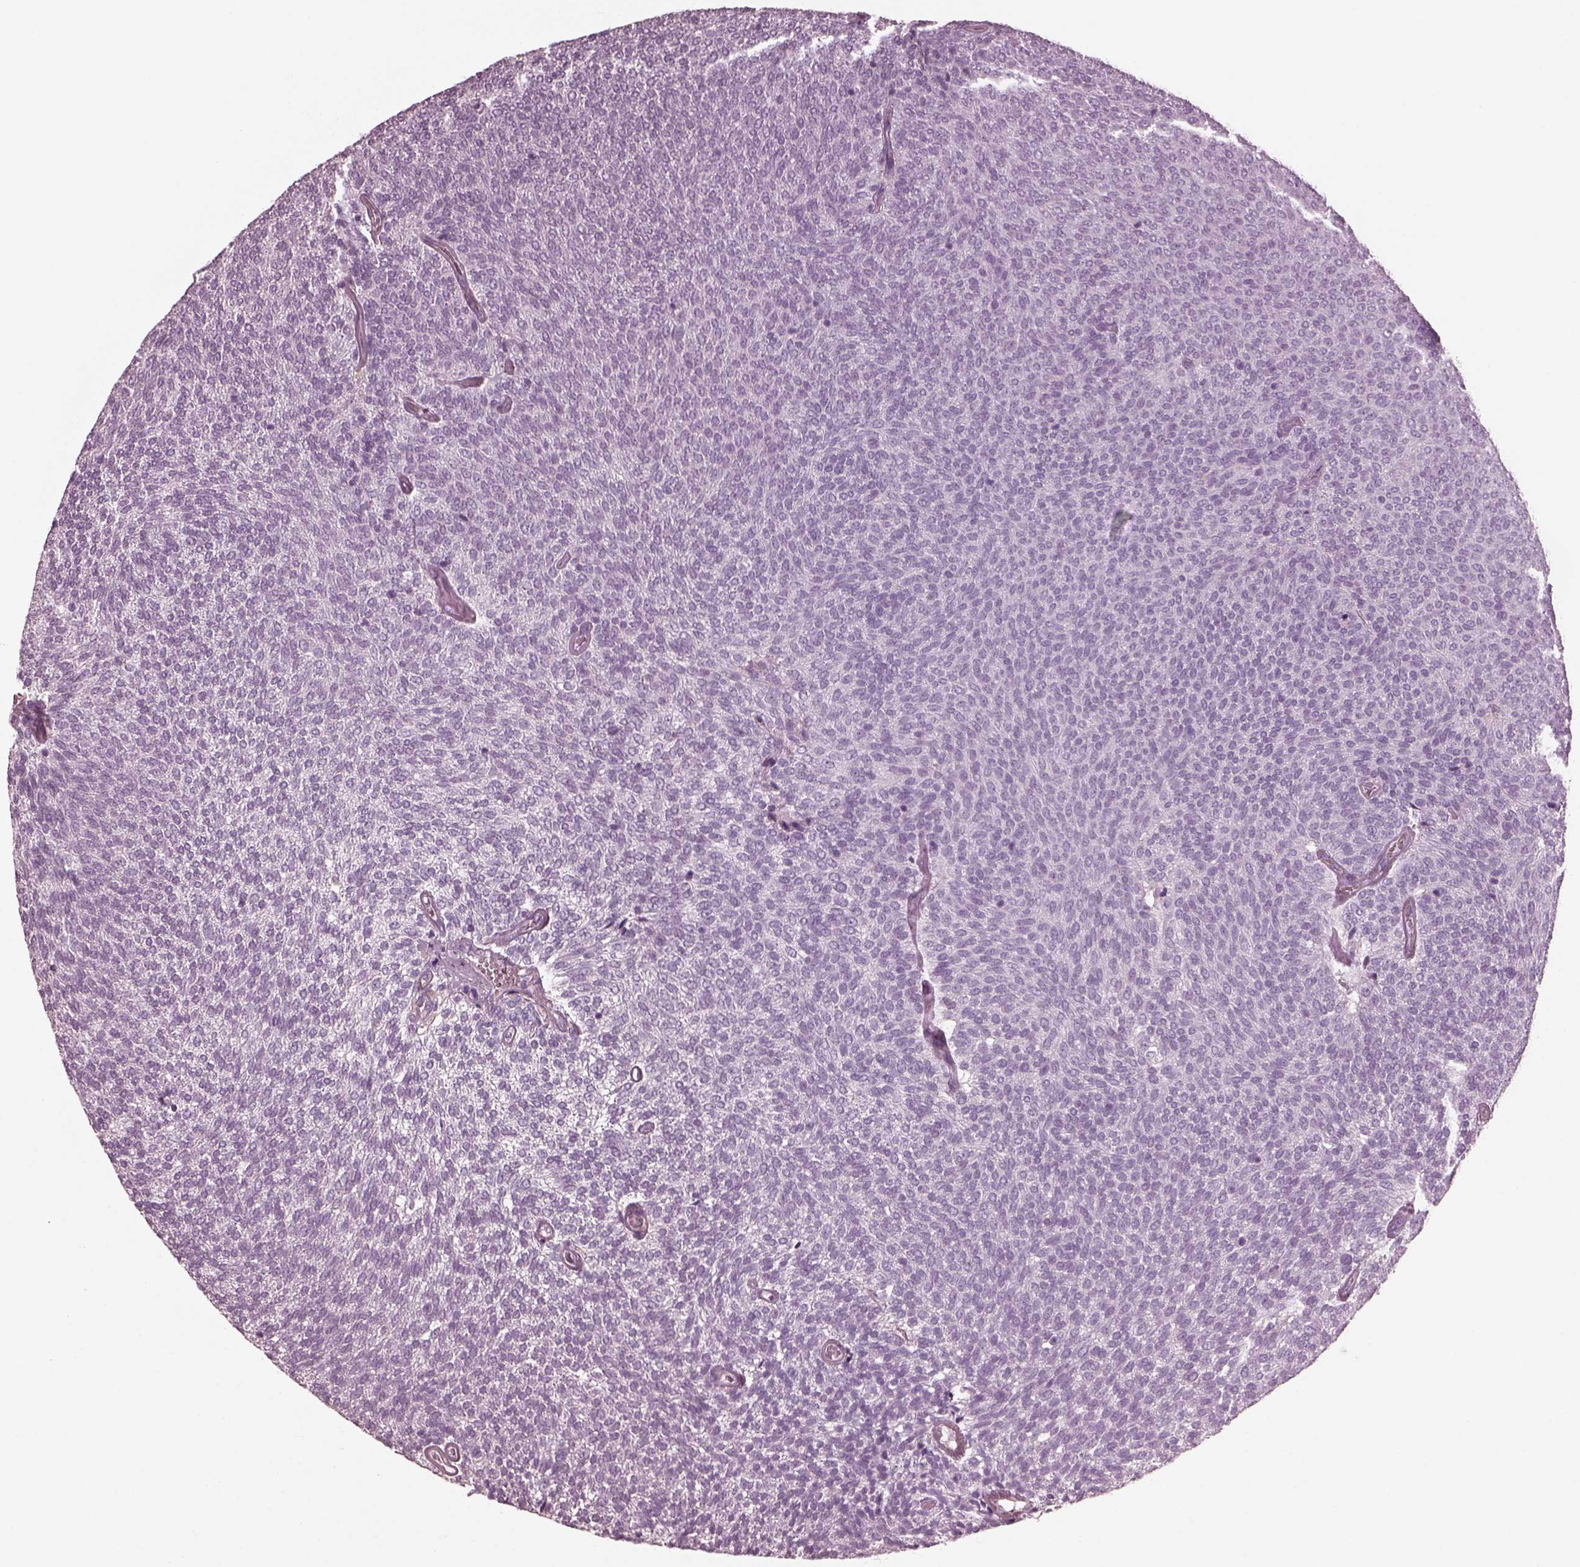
{"staining": {"intensity": "negative", "quantity": "none", "location": "none"}, "tissue": "urothelial cancer", "cell_type": "Tumor cells", "image_type": "cancer", "snomed": [{"axis": "morphology", "description": "Urothelial carcinoma, Low grade"}, {"axis": "topography", "description": "Urinary bladder"}], "caption": "This is a histopathology image of immunohistochemistry staining of urothelial carcinoma (low-grade), which shows no positivity in tumor cells. (Brightfield microscopy of DAB immunohistochemistry (IHC) at high magnification).", "gene": "CGA", "patient": {"sex": "male", "age": 77}}